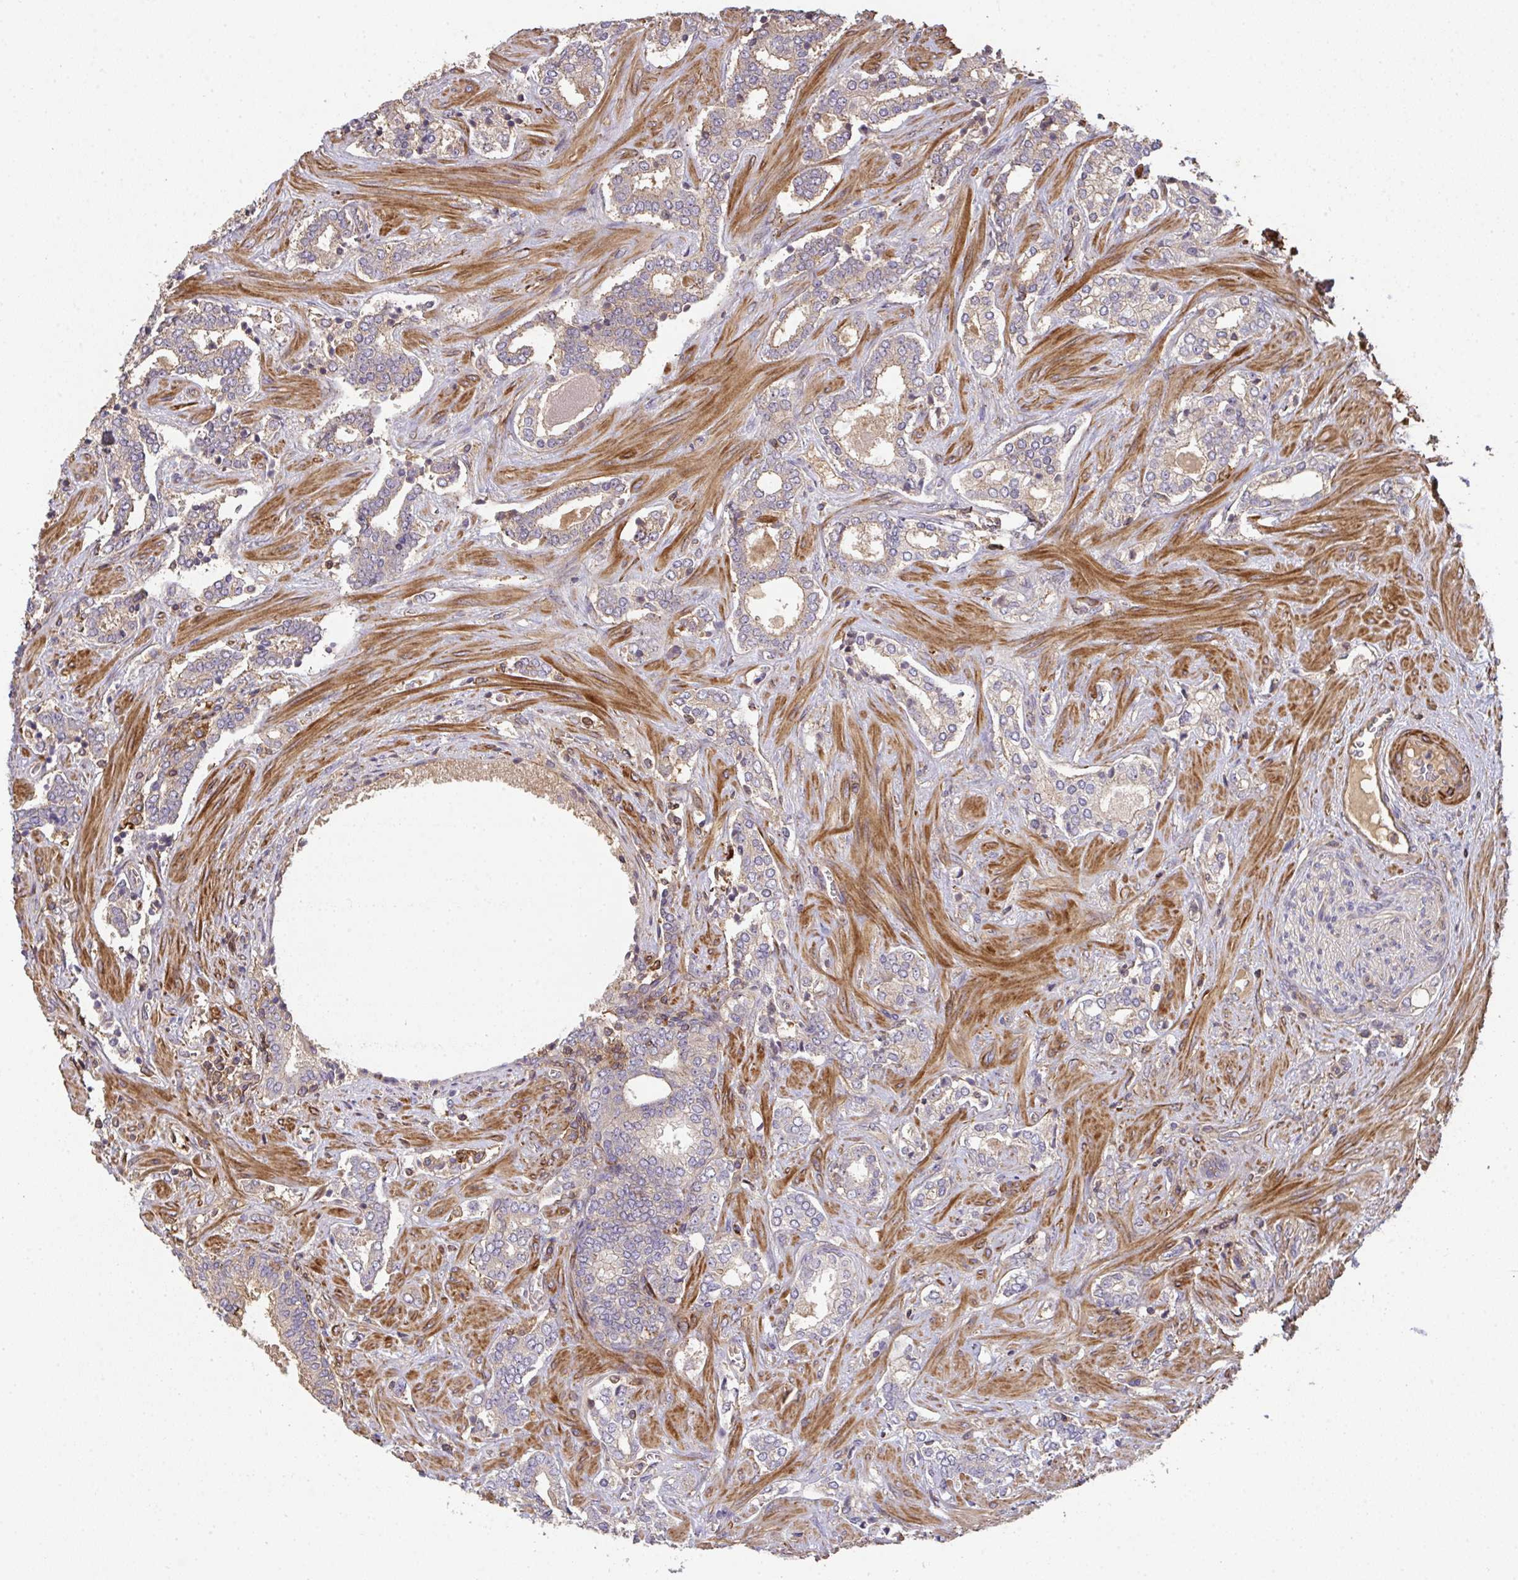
{"staining": {"intensity": "weak", "quantity": "<25%", "location": "cytoplasmic/membranous"}, "tissue": "prostate cancer", "cell_type": "Tumor cells", "image_type": "cancer", "snomed": [{"axis": "morphology", "description": "Adenocarcinoma, High grade"}, {"axis": "topography", "description": "Prostate"}], "caption": "This histopathology image is of prostate cancer (high-grade adenocarcinoma) stained with immunohistochemistry to label a protein in brown with the nuclei are counter-stained blue. There is no positivity in tumor cells.", "gene": "TNMD", "patient": {"sex": "male", "age": 60}}